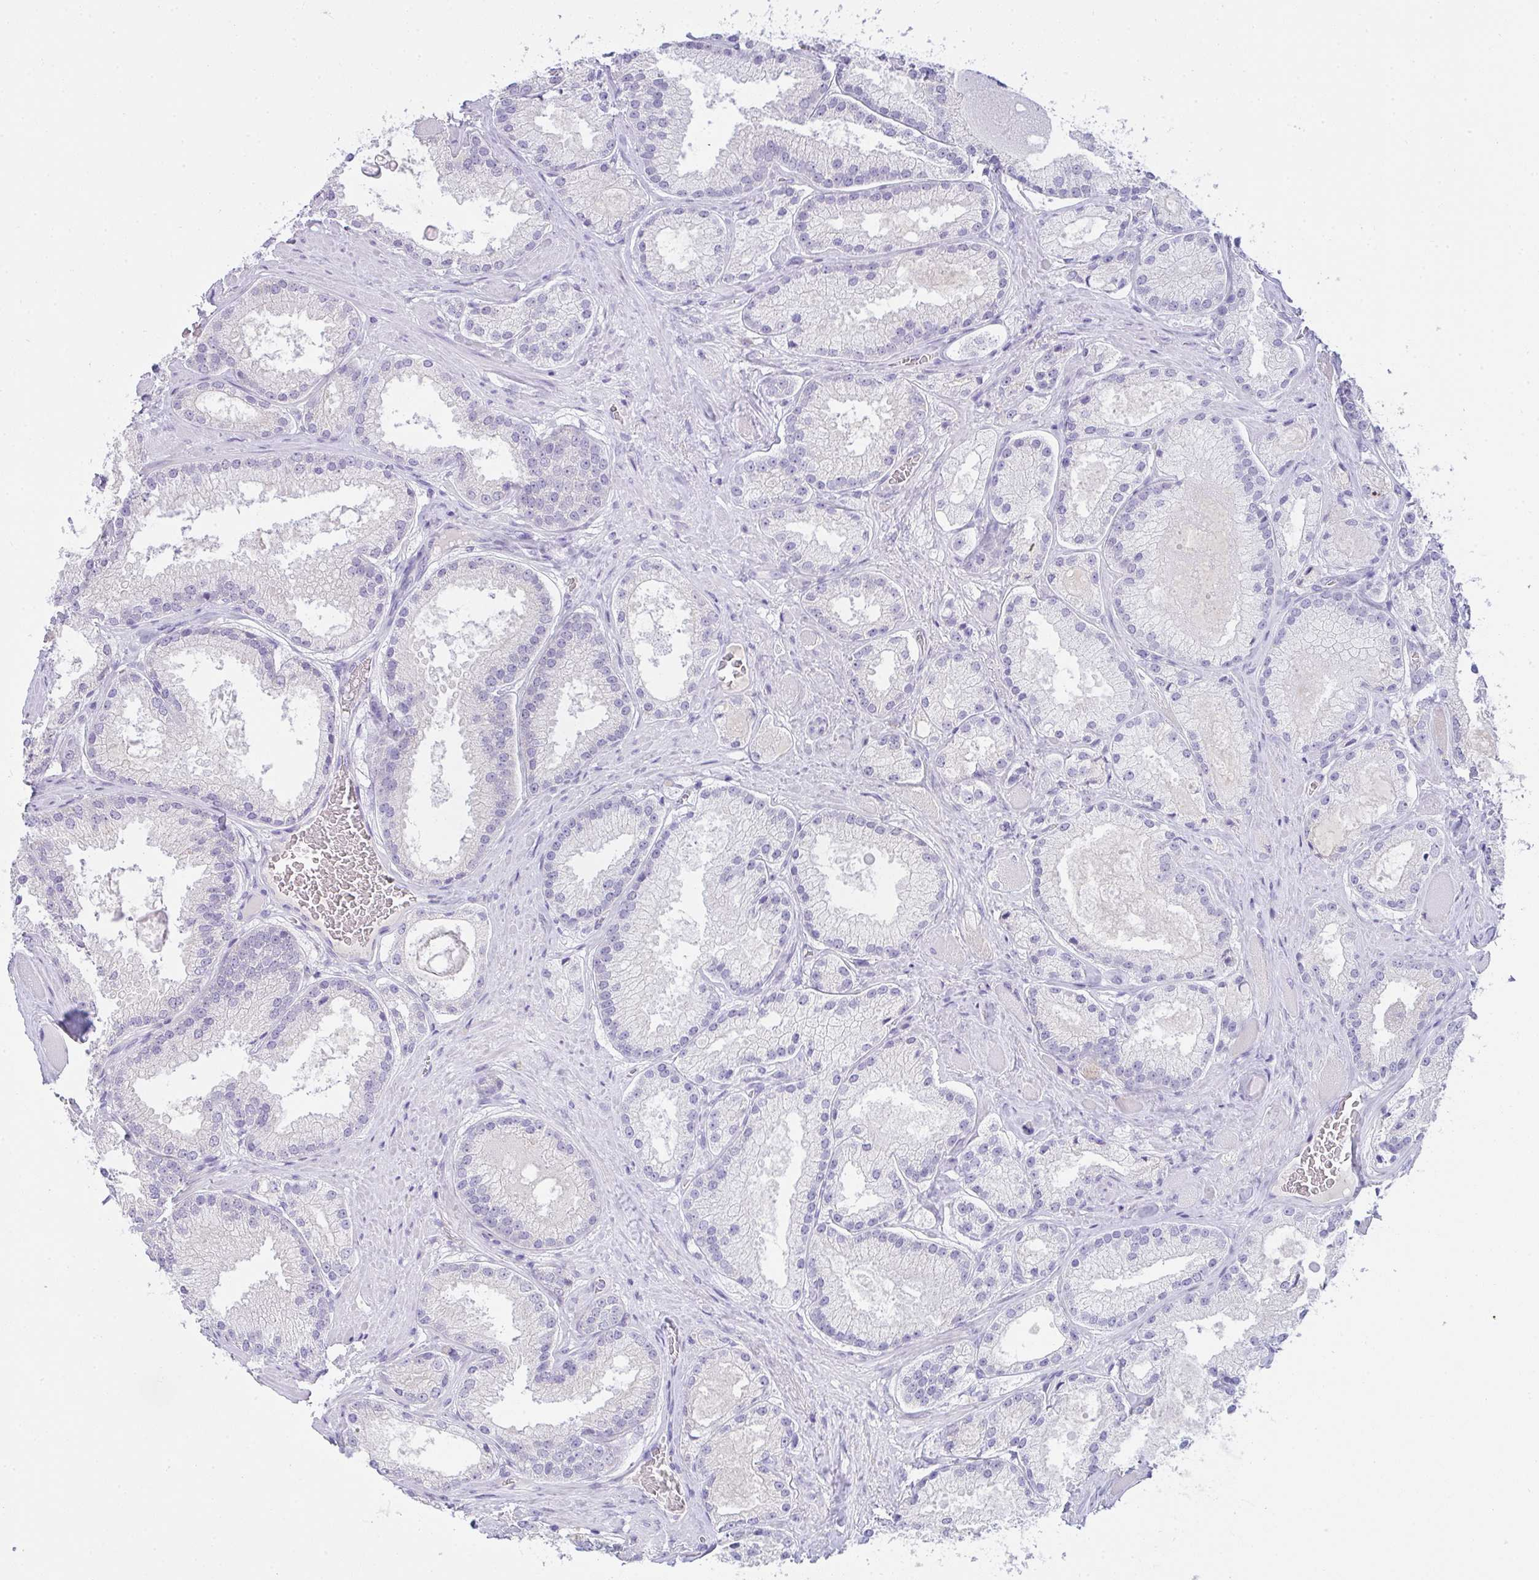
{"staining": {"intensity": "negative", "quantity": "none", "location": "none"}, "tissue": "prostate cancer", "cell_type": "Tumor cells", "image_type": "cancer", "snomed": [{"axis": "morphology", "description": "Adenocarcinoma, High grade"}, {"axis": "topography", "description": "Prostate"}], "caption": "Immunohistochemistry photomicrograph of neoplastic tissue: human prostate cancer stained with DAB (3,3'-diaminobenzidine) exhibits no significant protein positivity in tumor cells.", "gene": "COX7B", "patient": {"sex": "male", "age": 68}}